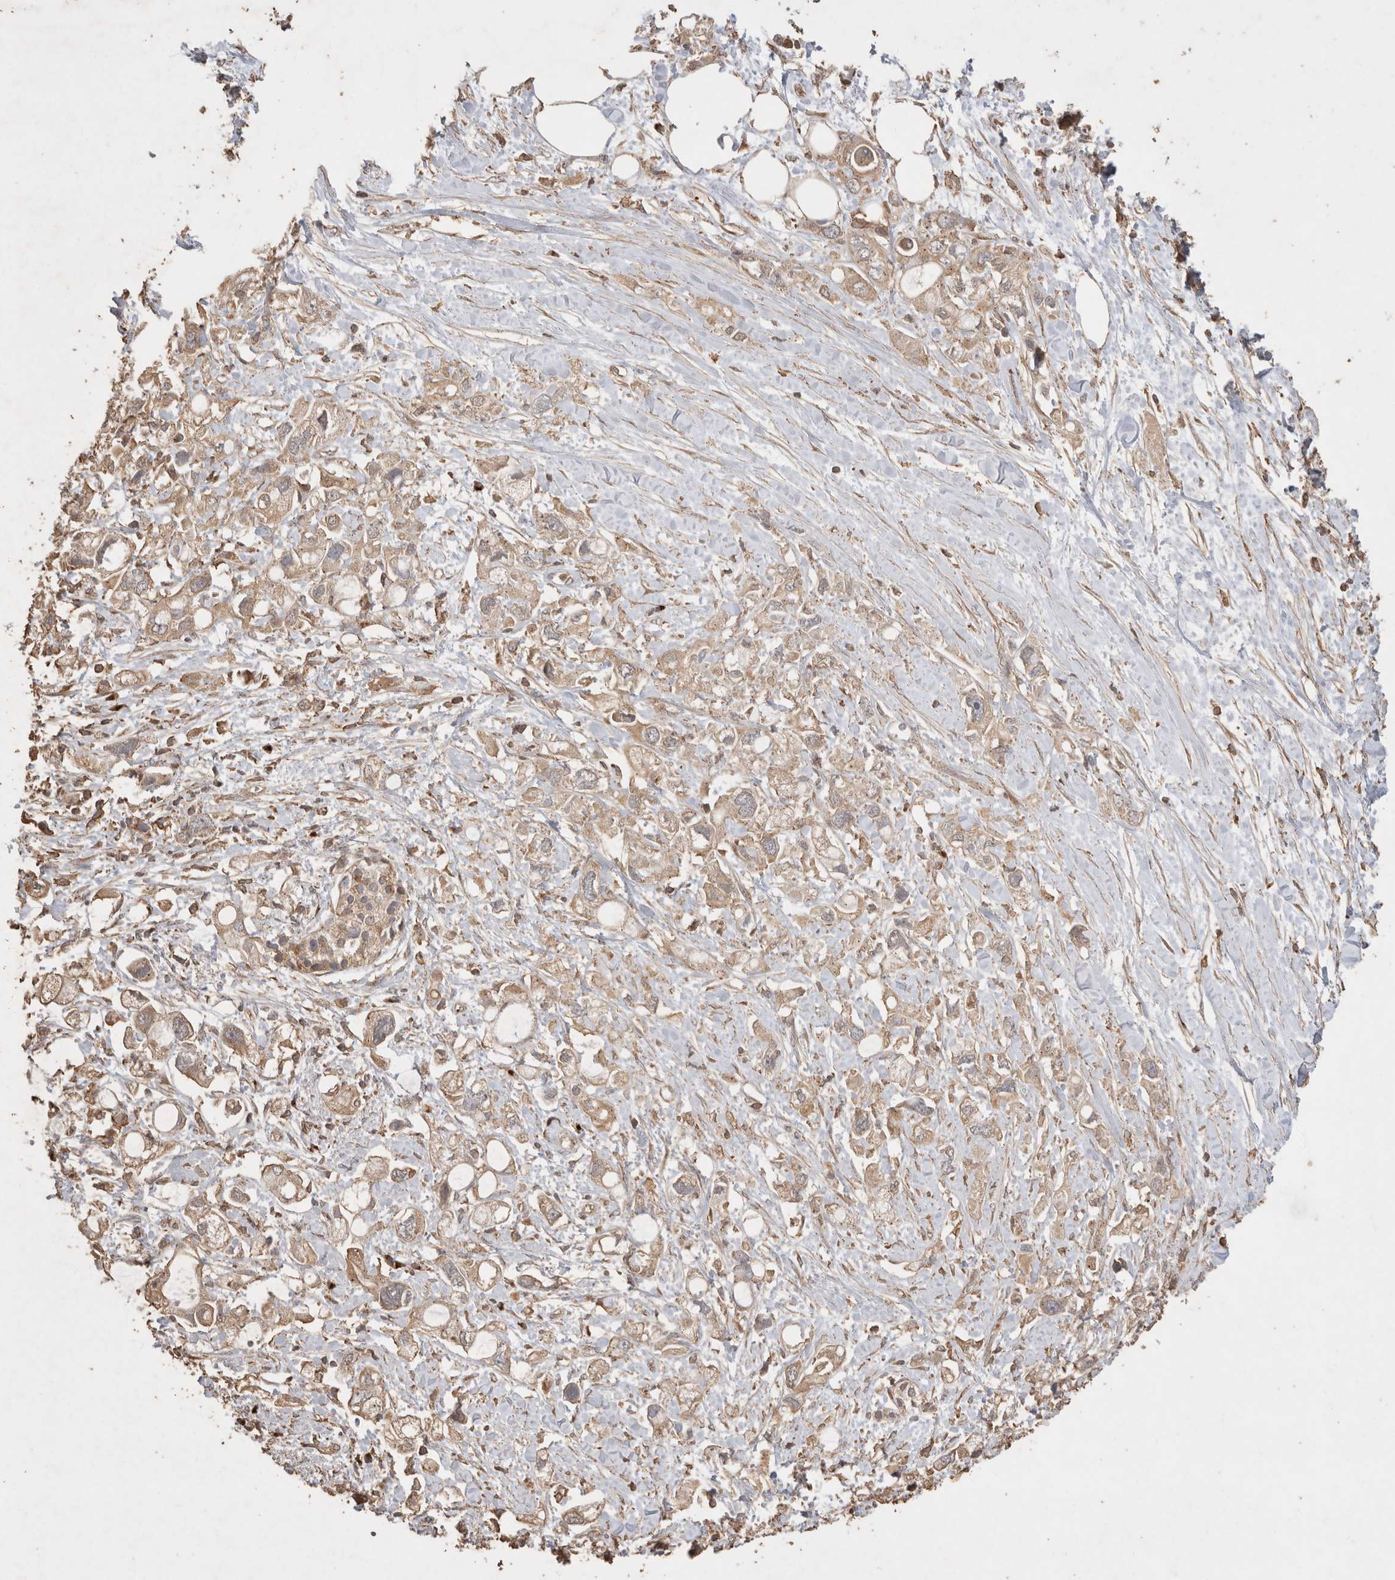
{"staining": {"intensity": "weak", "quantity": ">75%", "location": "cytoplasmic/membranous"}, "tissue": "pancreatic cancer", "cell_type": "Tumor cells", "image_type": "cancer", "snomed": [{"axis": "morphology", "description": "Adenocarcinoma, NOS"}, {"axis": "topography", "description": "Pancreas"}], "caption": "A high-resolution image shows immunohistochemistry (IHC) staining of pancreatic cancer, which exhibits weak cytoplasmic/membranous expression in approximately >75% of tumor cells.", "gene": "SNX31", "patient": {"sex": "female", "age": 56}}